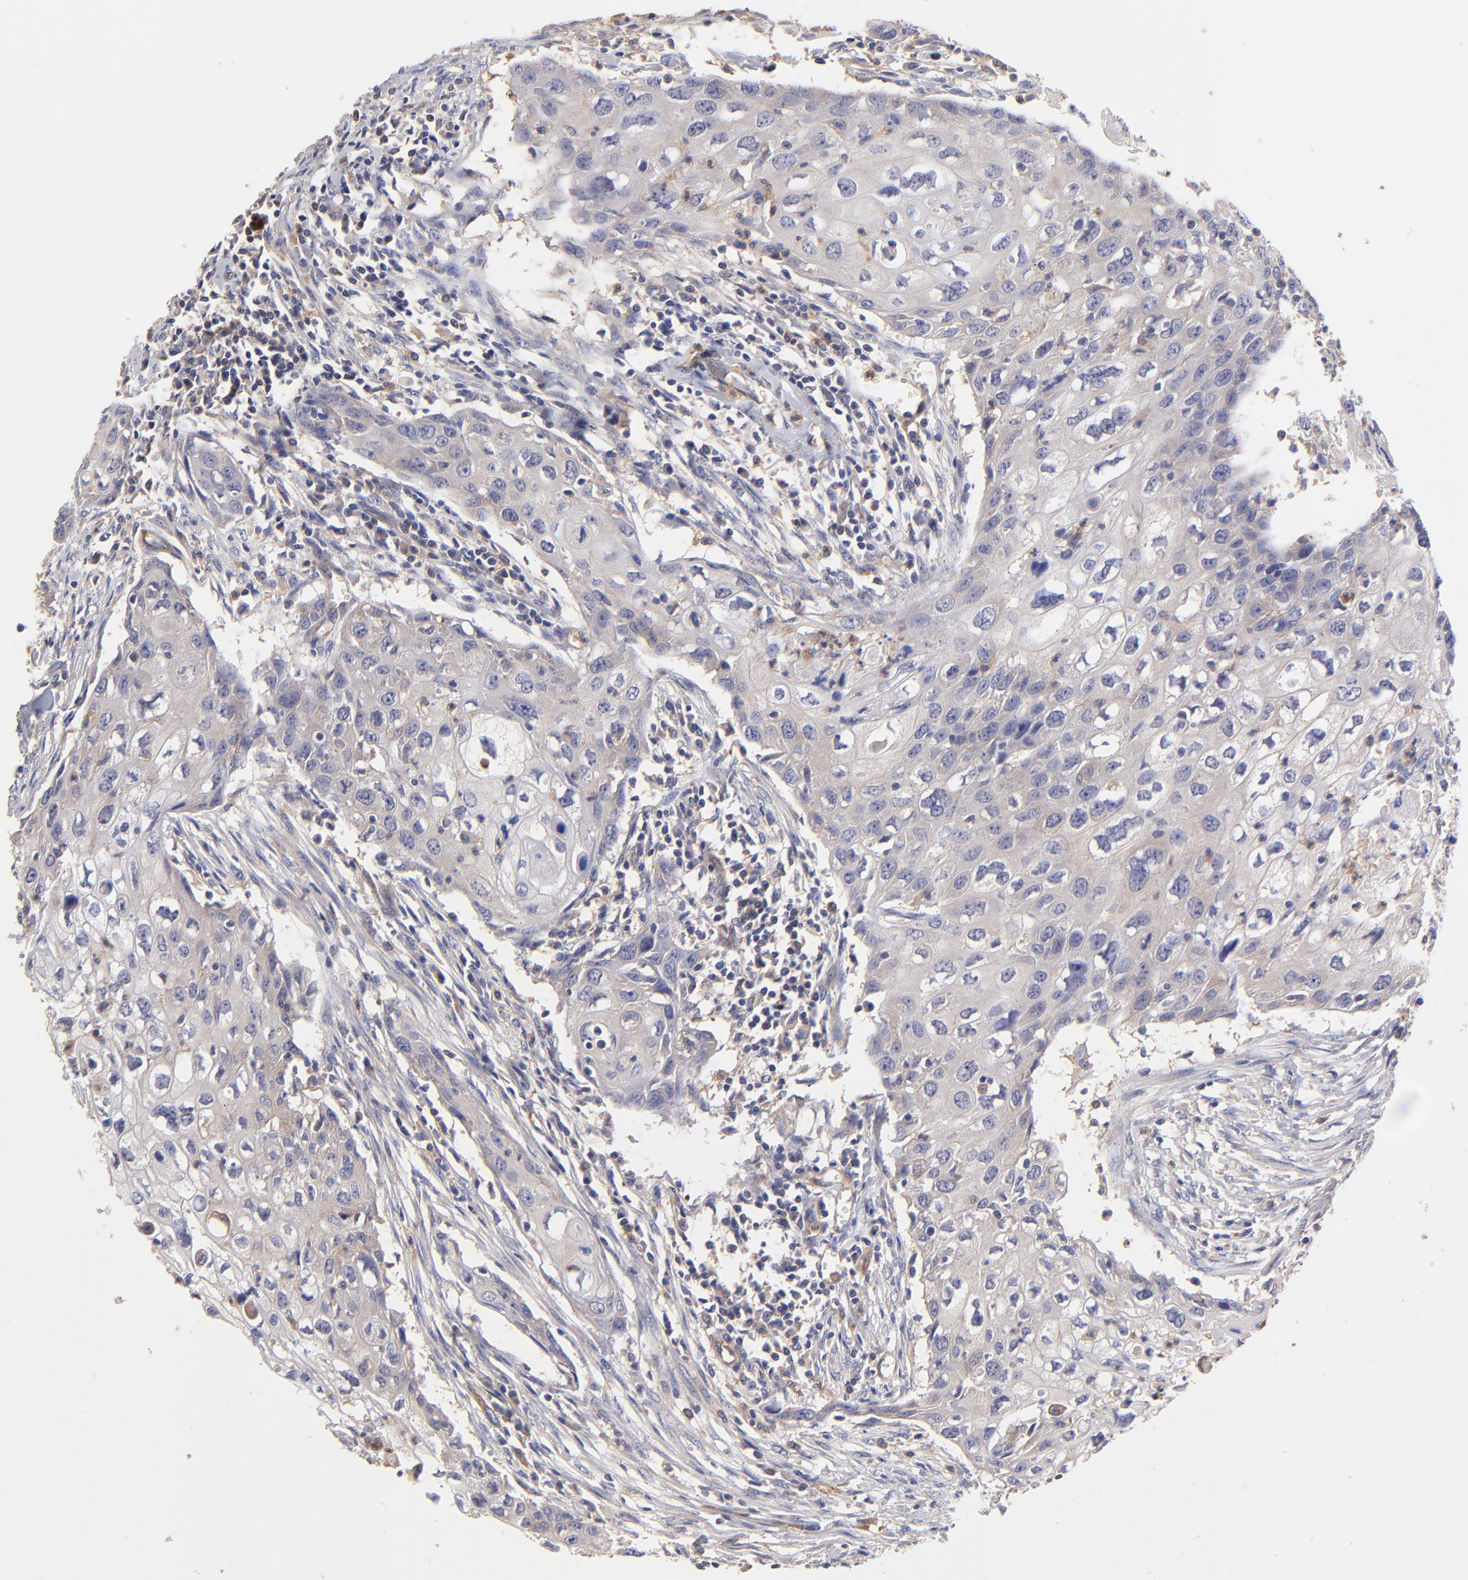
{"staining": {"intensity": "negative", "quantity": "none", "location": "none"}, "tissue": "urothelial cancer", "cell_type": "Tumor cells", "image_type": "cancer", "snomed": [{"axis": "morphology", "description": "Urothelial carcinoma, High grade"}, {"axis": "topography", "description": "Urinary bladder"}], "caption": "DAB (3,3'-diaminobenzidine) immunohistochemical staining of high-grade urothelial carcinoma demonstrates no significant positivity in tumor cells. The staining is performed using DAB (3,3'-diaminobenzidine) brown chromogen with nuclei counter-stained in using hematoxylin.", "gene": "ASB7", "patient": {"sex": "male", "age": 54}}